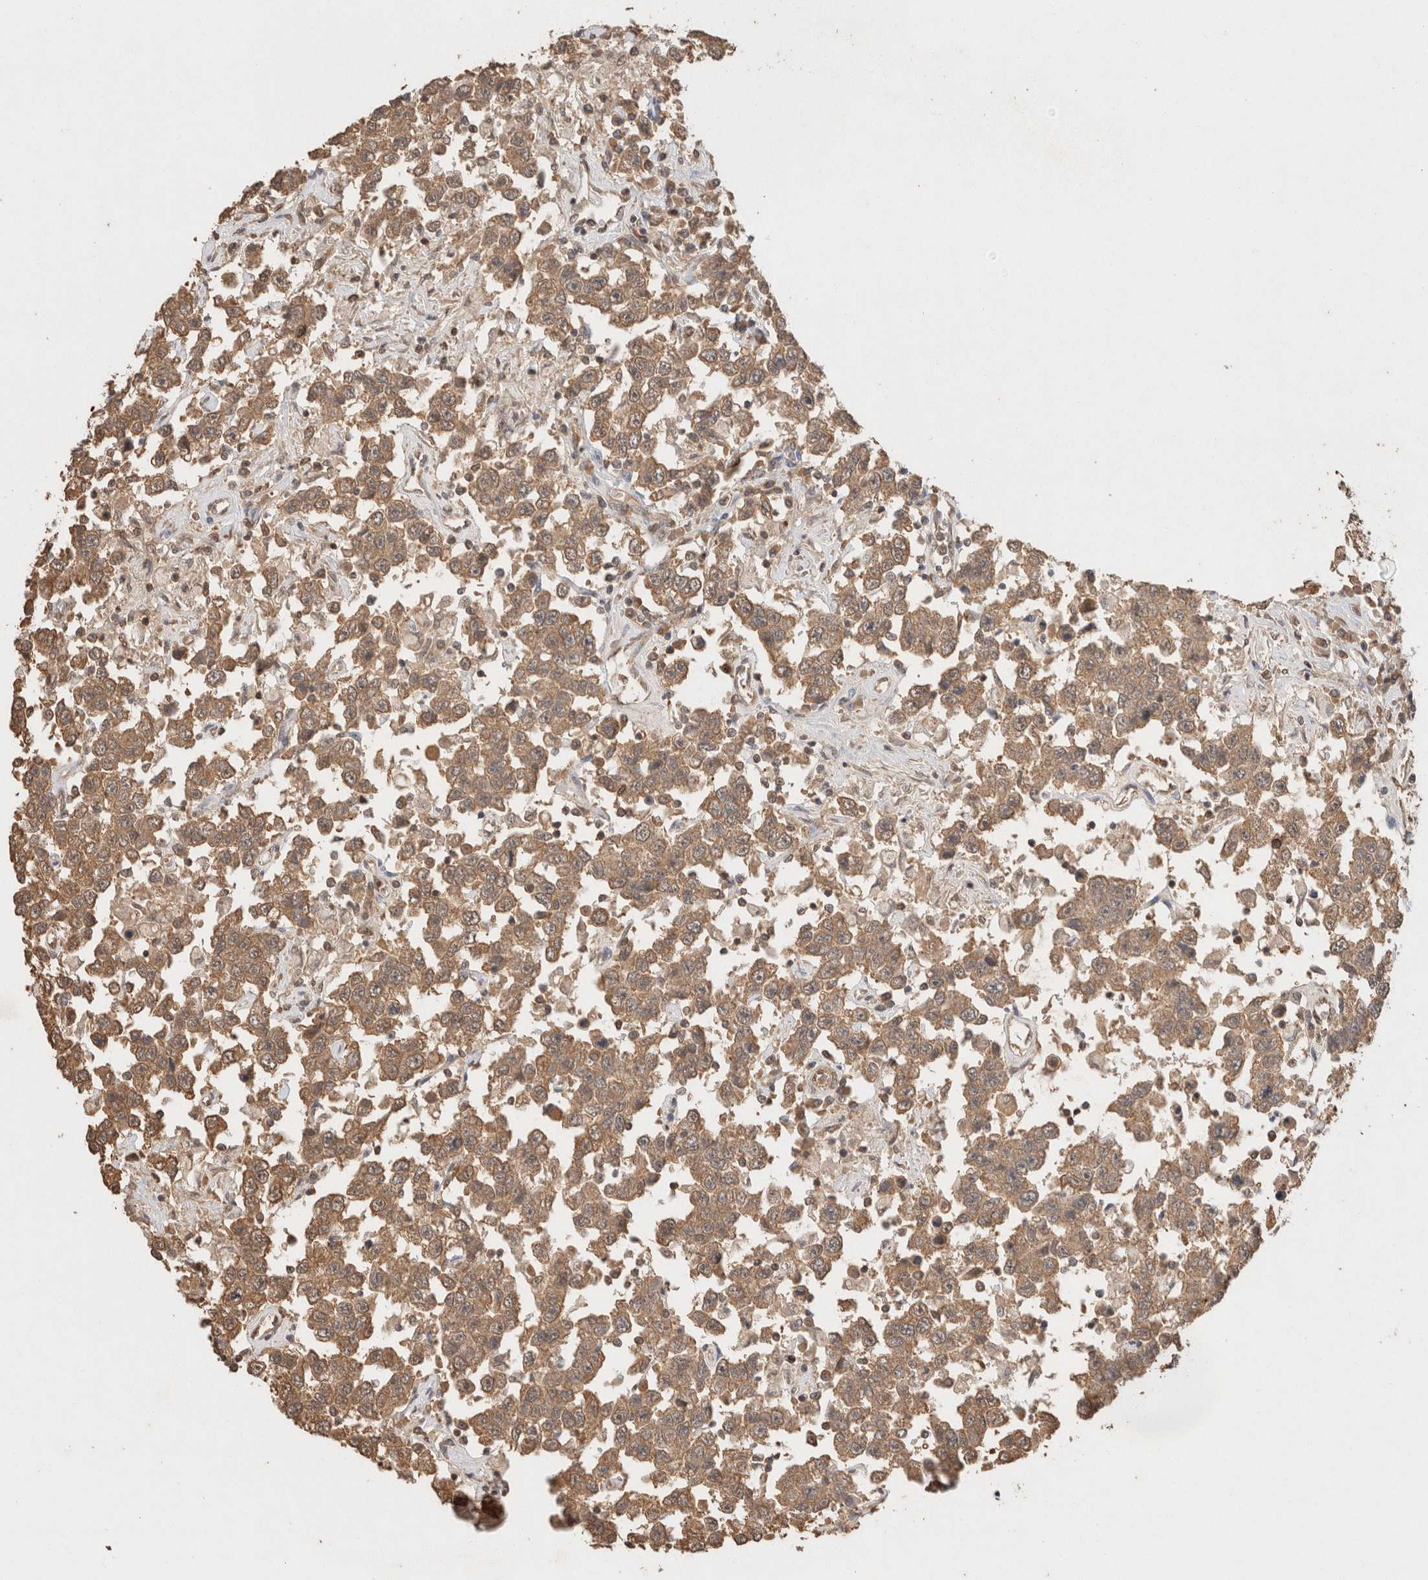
{"staining": {"intensity": "moderate", "quantity": ">75%", "location": "cytoplasmic/membranous"}, "tissue": "testis cancer", "cell_type": "Tumor cells", "image_type": "cancer", "snomed": [{"axis": "morphology", "description": "Seminoma, NOS"}, {"axis": "topography", "description": "Testis"}], "caption": "Protein expression analysis of human testis seminoma reveals moderate cytoplasmic/membranous positivity in approximately >75% of tumor cells.", "gene": "YWHAH", "patient": {"sex": "male", "age": 41}}